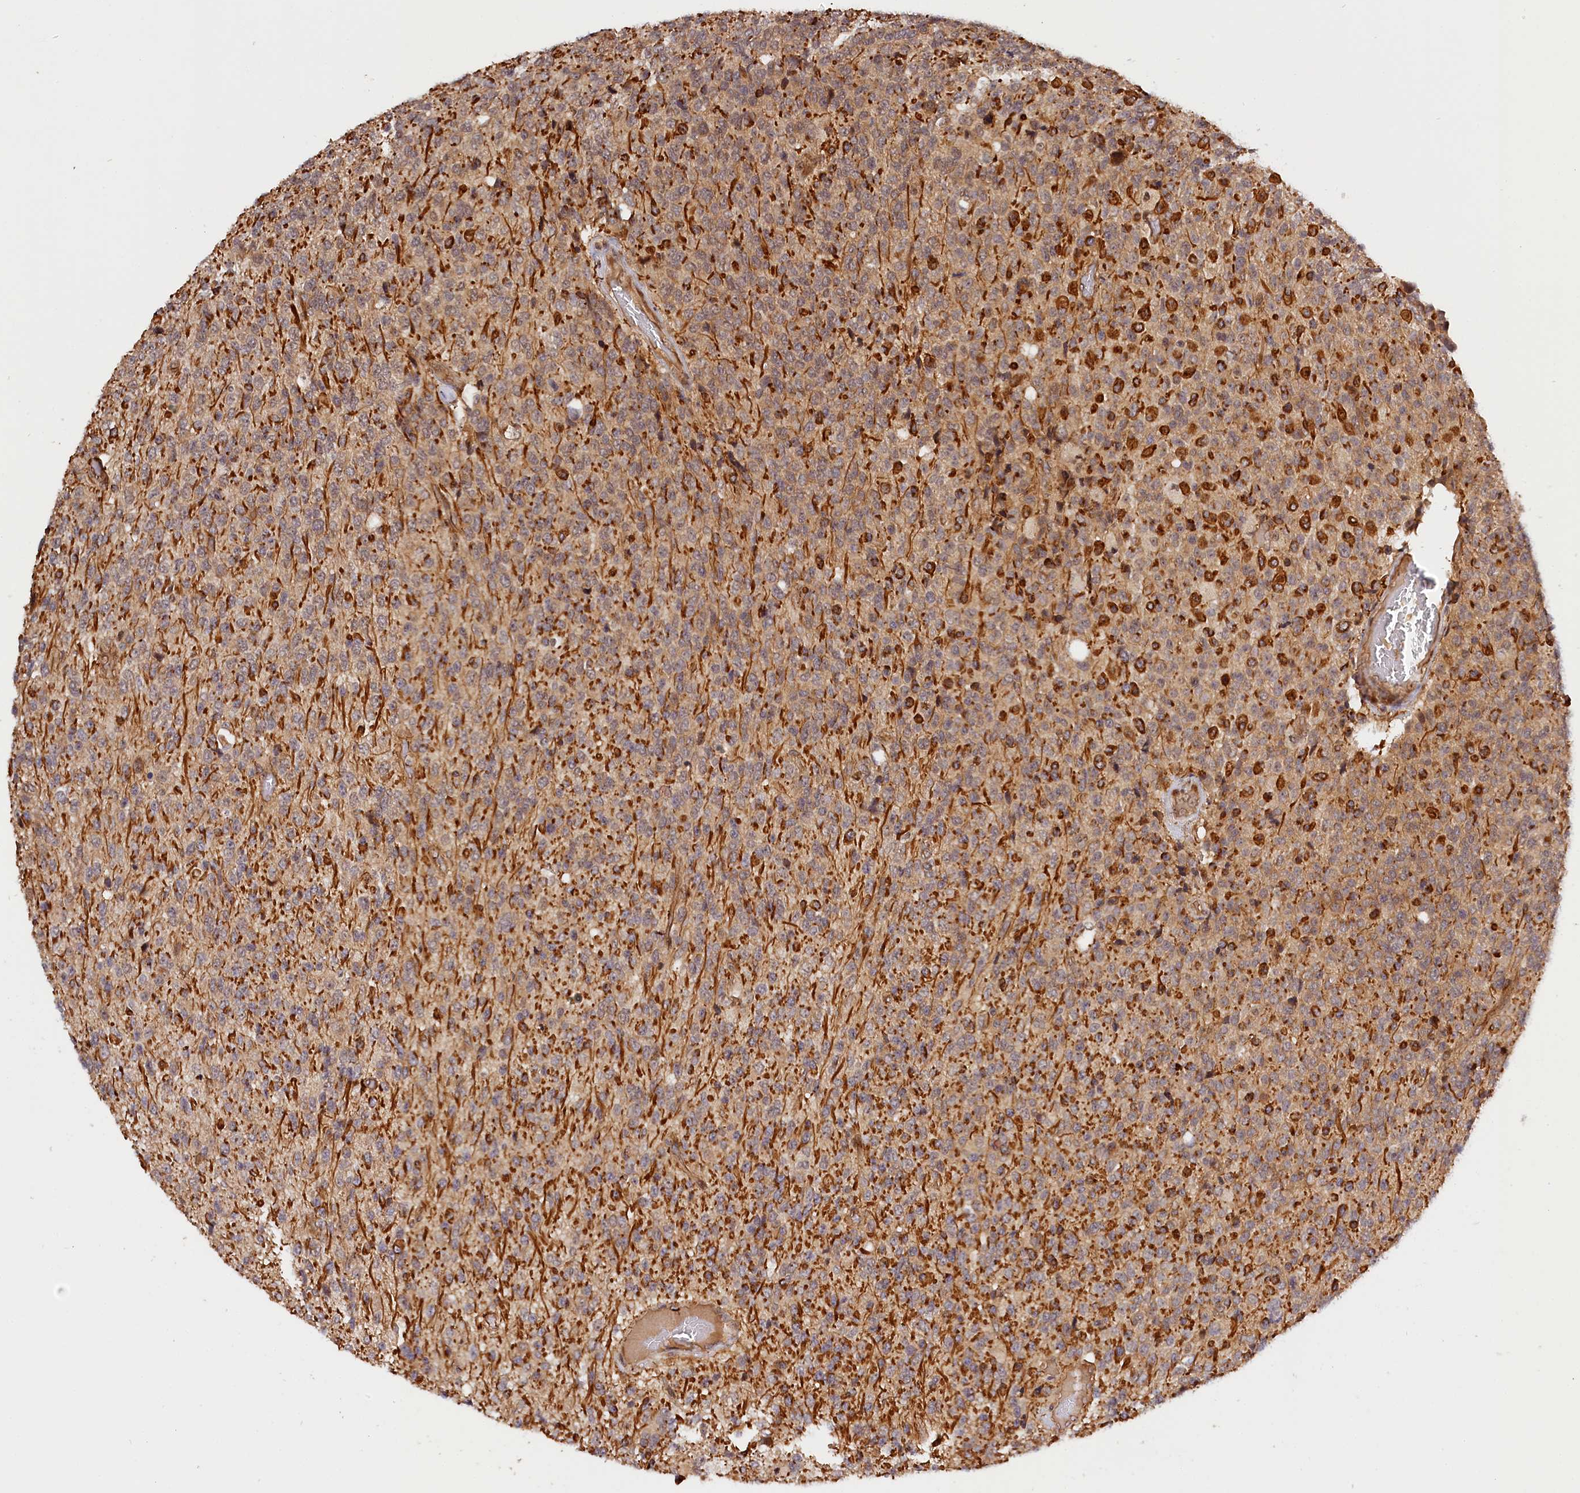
{"staining": {"intensity": "weak", "quantity": "<25%", "location": "cytoplasmic/membranous"}, "tissue": "glioma", "cell_type": "Tumor cells", "image_type": "cancer", "snomed": [{"axis": "morphology", "description": "Glioma, malignant, High grade"}, {"axis": "topography", "description": "pancreas cauda"}], "caption": "Tumor cells are negative for protein expression in human high-grade glioma (malignant).", "gene": "ANKRD24", "patient": {"sex": "male", "age": 60}}